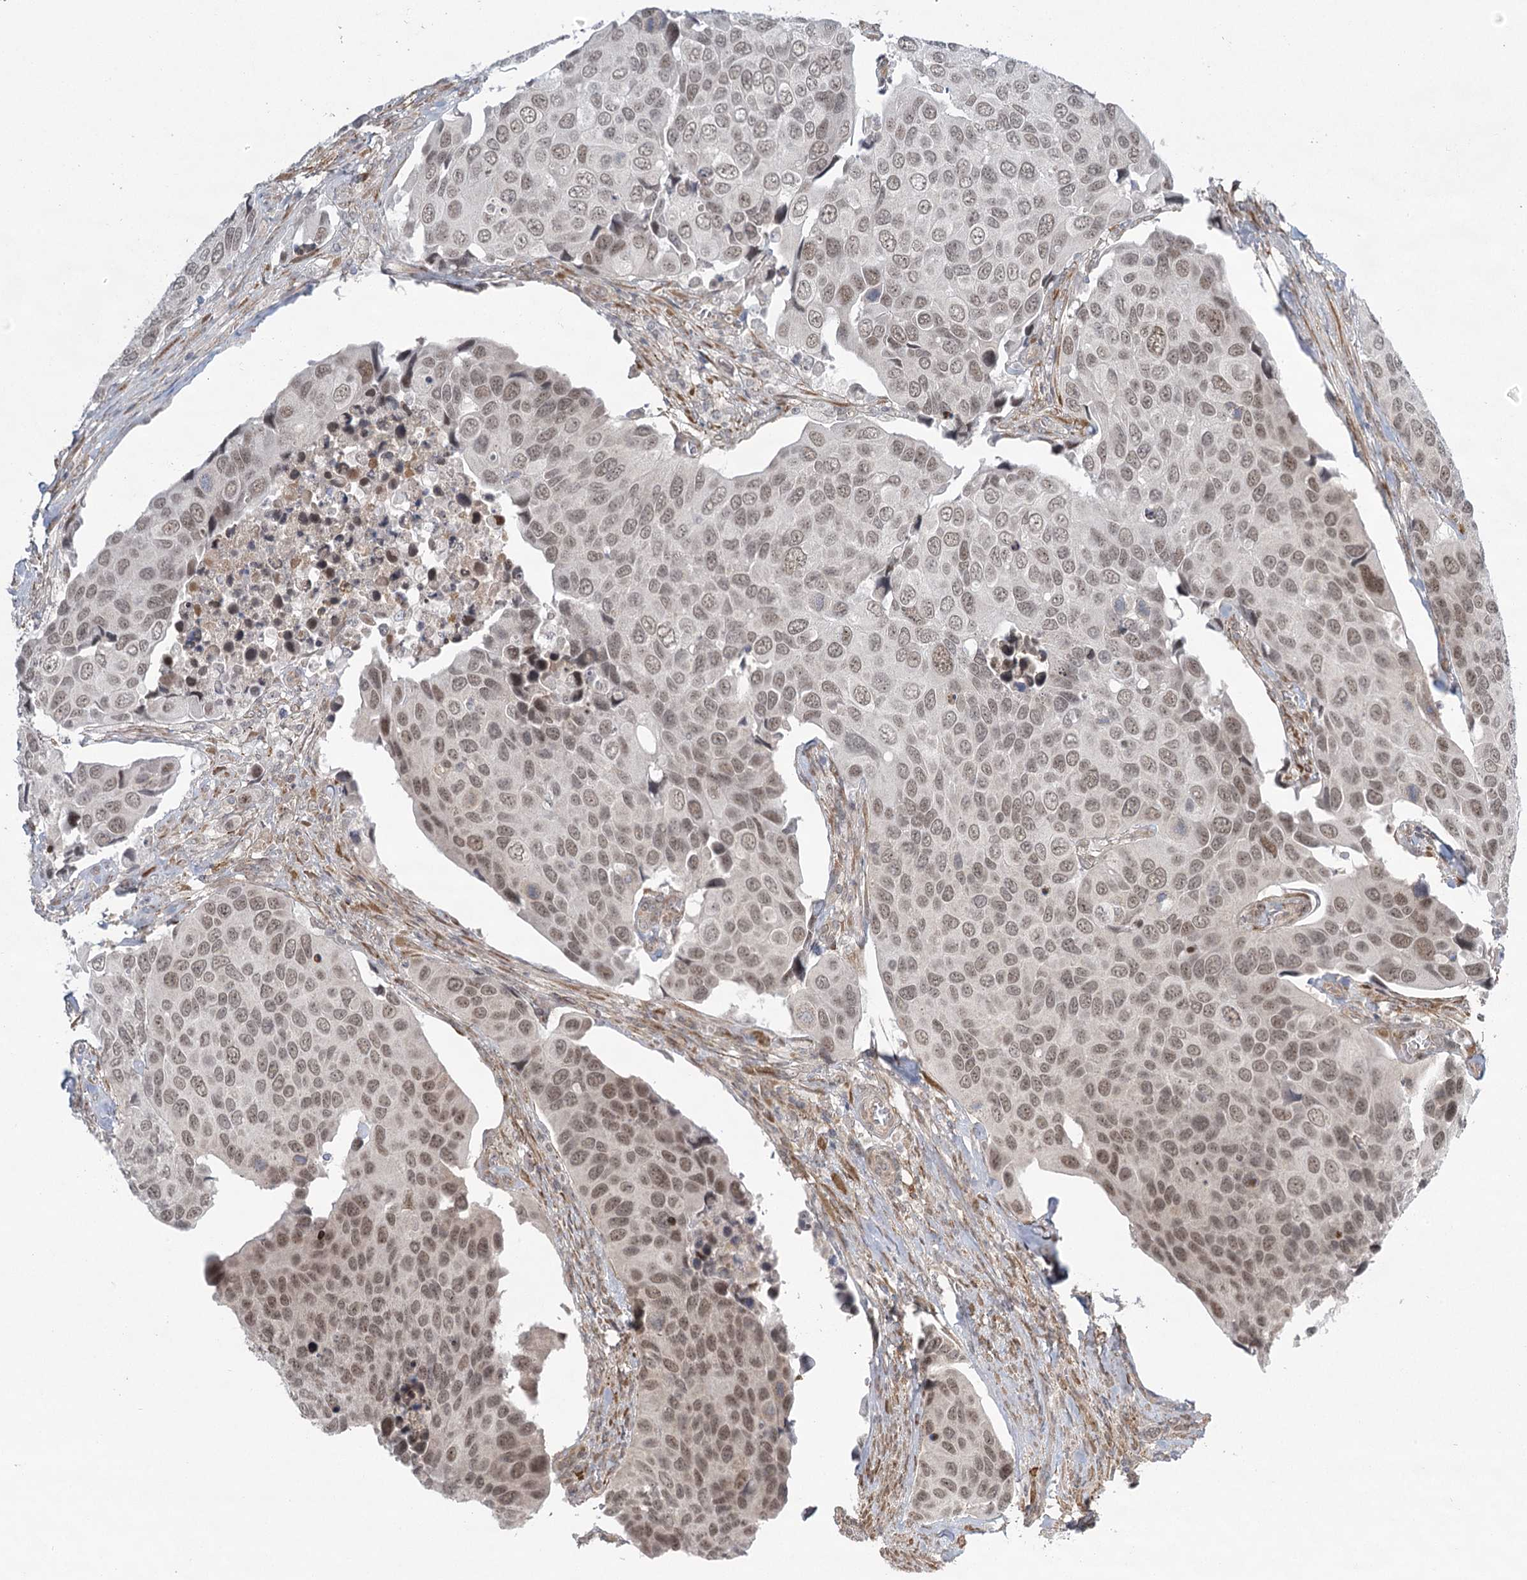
{"staining": {"intensity": "weak", "quantity": "25%-75%", "location": "nuclear"}, "tissue": "urothelial cancer", "cell_type": "Tumor cells", "image_type": "cancer", "snomed": [{"axis": "morphology", "description": "Urothelial carcinoma, High grade"}, {"axis": "topography", "description": "Urinary bladder"}], "caption": "Immunohistochemistry staining of high-grade urothelial carcinoma, which reveals low levels of weak nuclear staining in about 25%-75% of tumor cells indicating weak nuclear protein staining. The staining was performed using DAB (brown) for protein detection and nuclei were counterstained in hematoxylin (blue).", "gene": "MED28", "patient": {"sex": "male", "age": 74}}